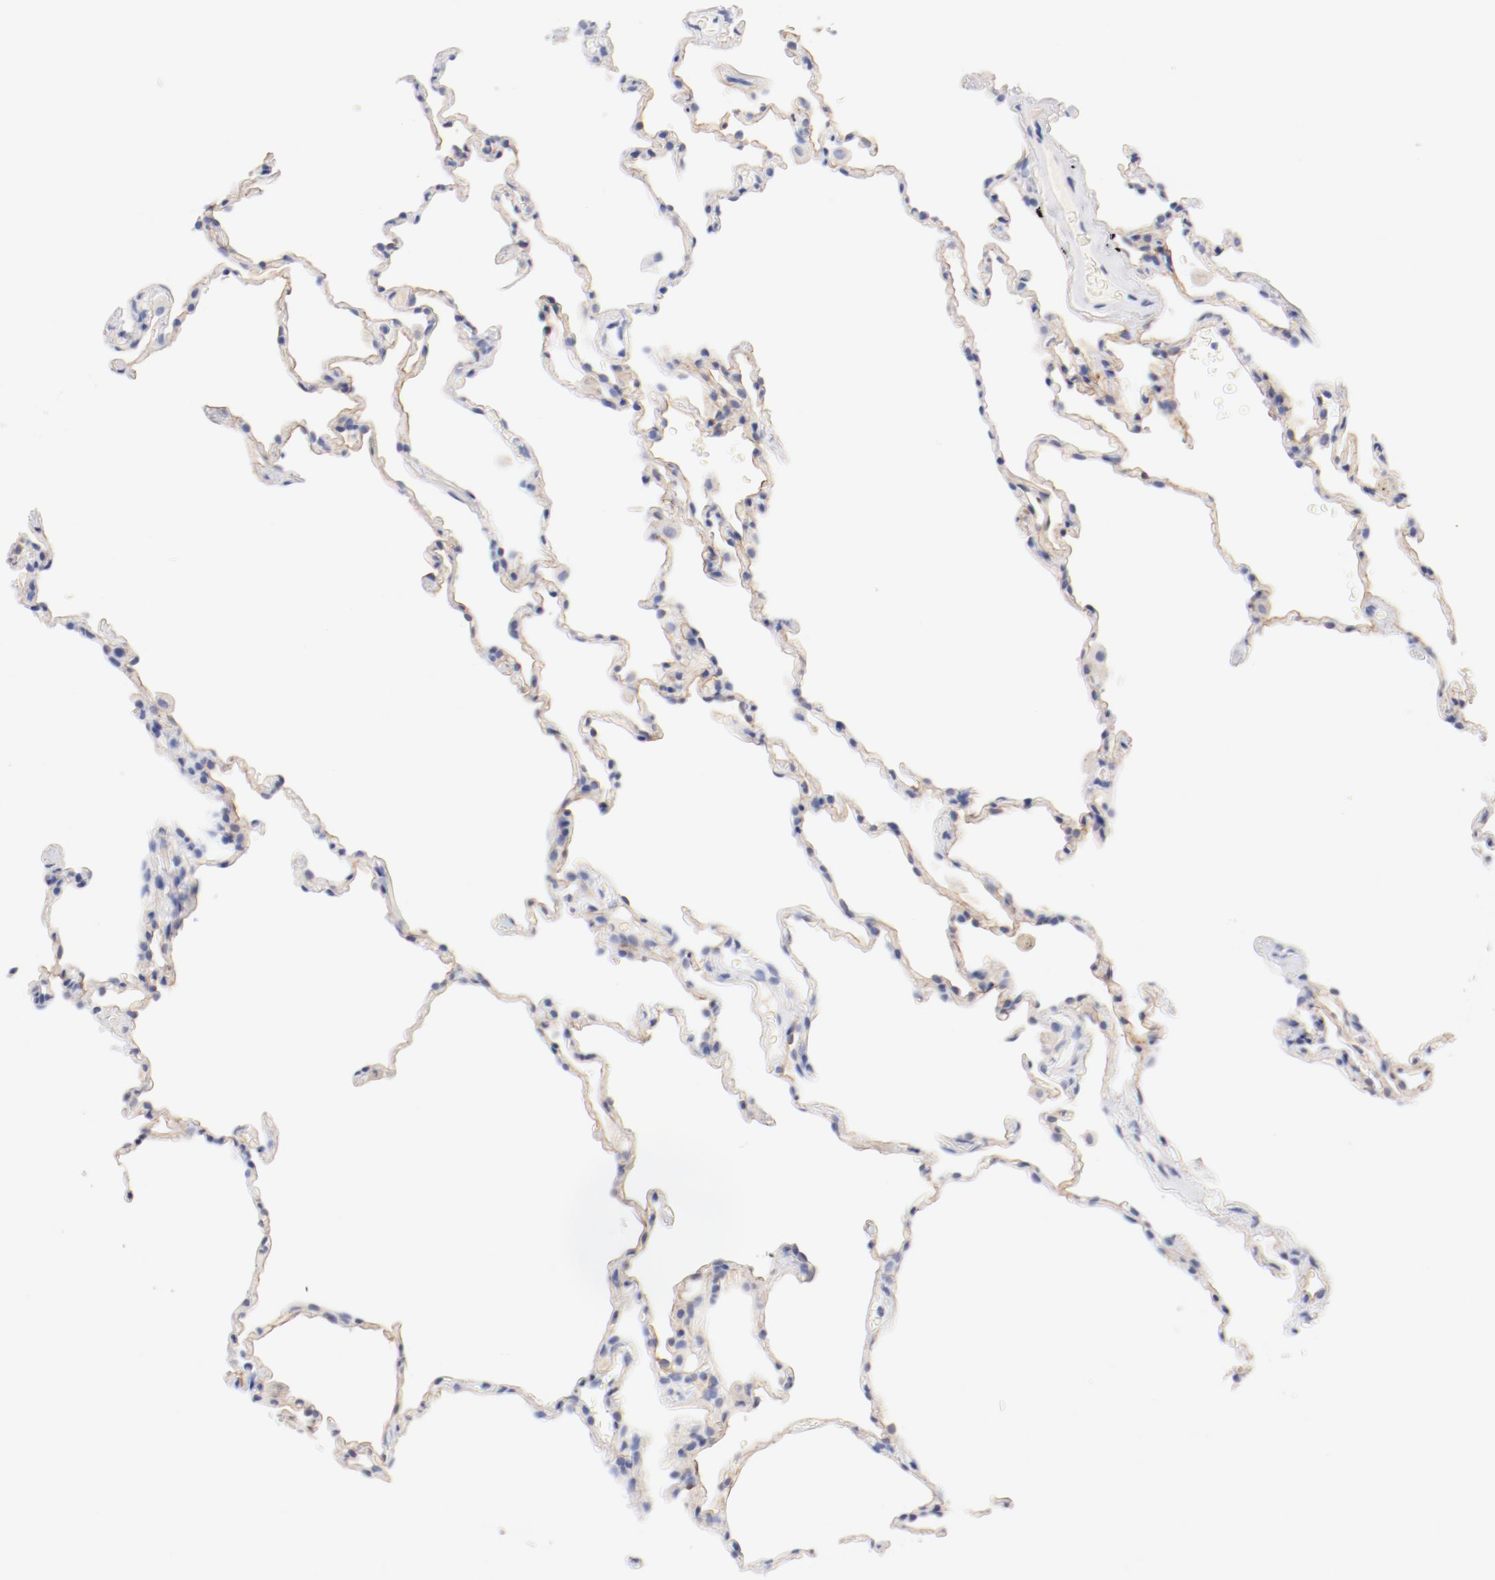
{"staining": {"intensity": "negative", "quantity": "none", "location": "none"}, "tissue": "lung", "cell_type": "Alveolar cells", "image_type": "normal", "snomed": [{"axis": "morphology", "description": "Normal tissue, NOS"}, {"axis": "morphology", "description": "Soft tissue tumor metastatic"}, {"axis": "topography", "description": "Lung"}], "caption": "Immunohistochemistry of unremarkable lung displays no positivity in alveolar cells. Brightfield microscopy of IHC stained with DAB (brown) and hematoxylin (blue), captured at high magnification.", "gene": "HOMER1", "patient": {"sex": "male", "age": 59}}